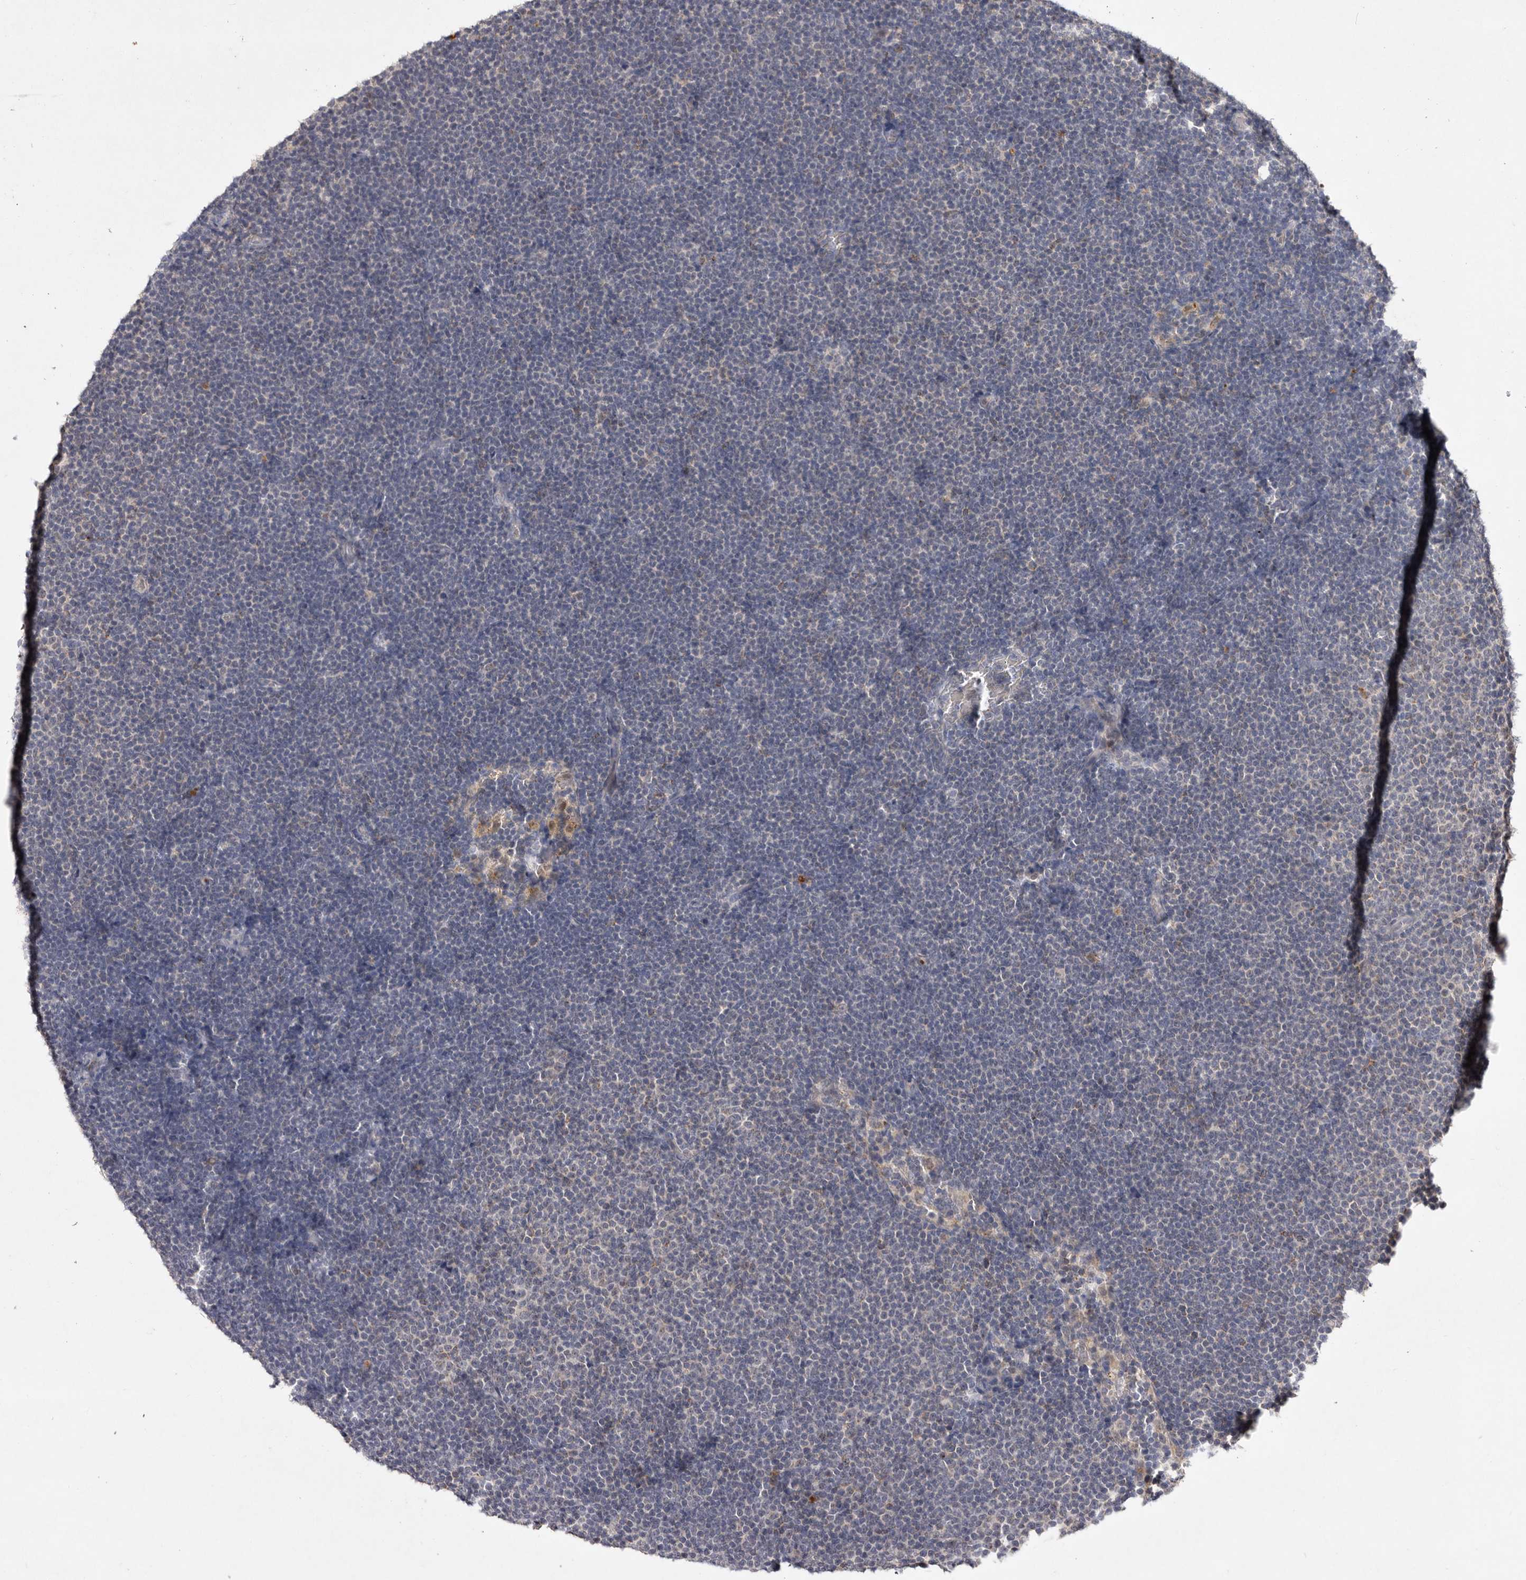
{"staining": {"intensity": "negative", "quantity": "none", "location": "none"}, "tissue": "lymphoma", "cell_type": "Tumor cells", "image_type": "cancer", "snomed": [{"axis": "morphology", "description": "Malignant lymphoma, non-Hodgkin's type, Low grade"}, {"axis": "topography", "description": "Lymph node"}], "caption": "Immunohistochemistry image of malignant lymphoma, non-Hodgkin's type (low-grade) stained for a protein (brown), which displays no expression in tumor cells. The staining was performed using DAB to visualize the protein expression in brown, while the nuclei were stained in blue with hematoxylin (Magnification: 20x).", "gene": "TNFSF14", "patient": {"sex": "female", "age": 53}}